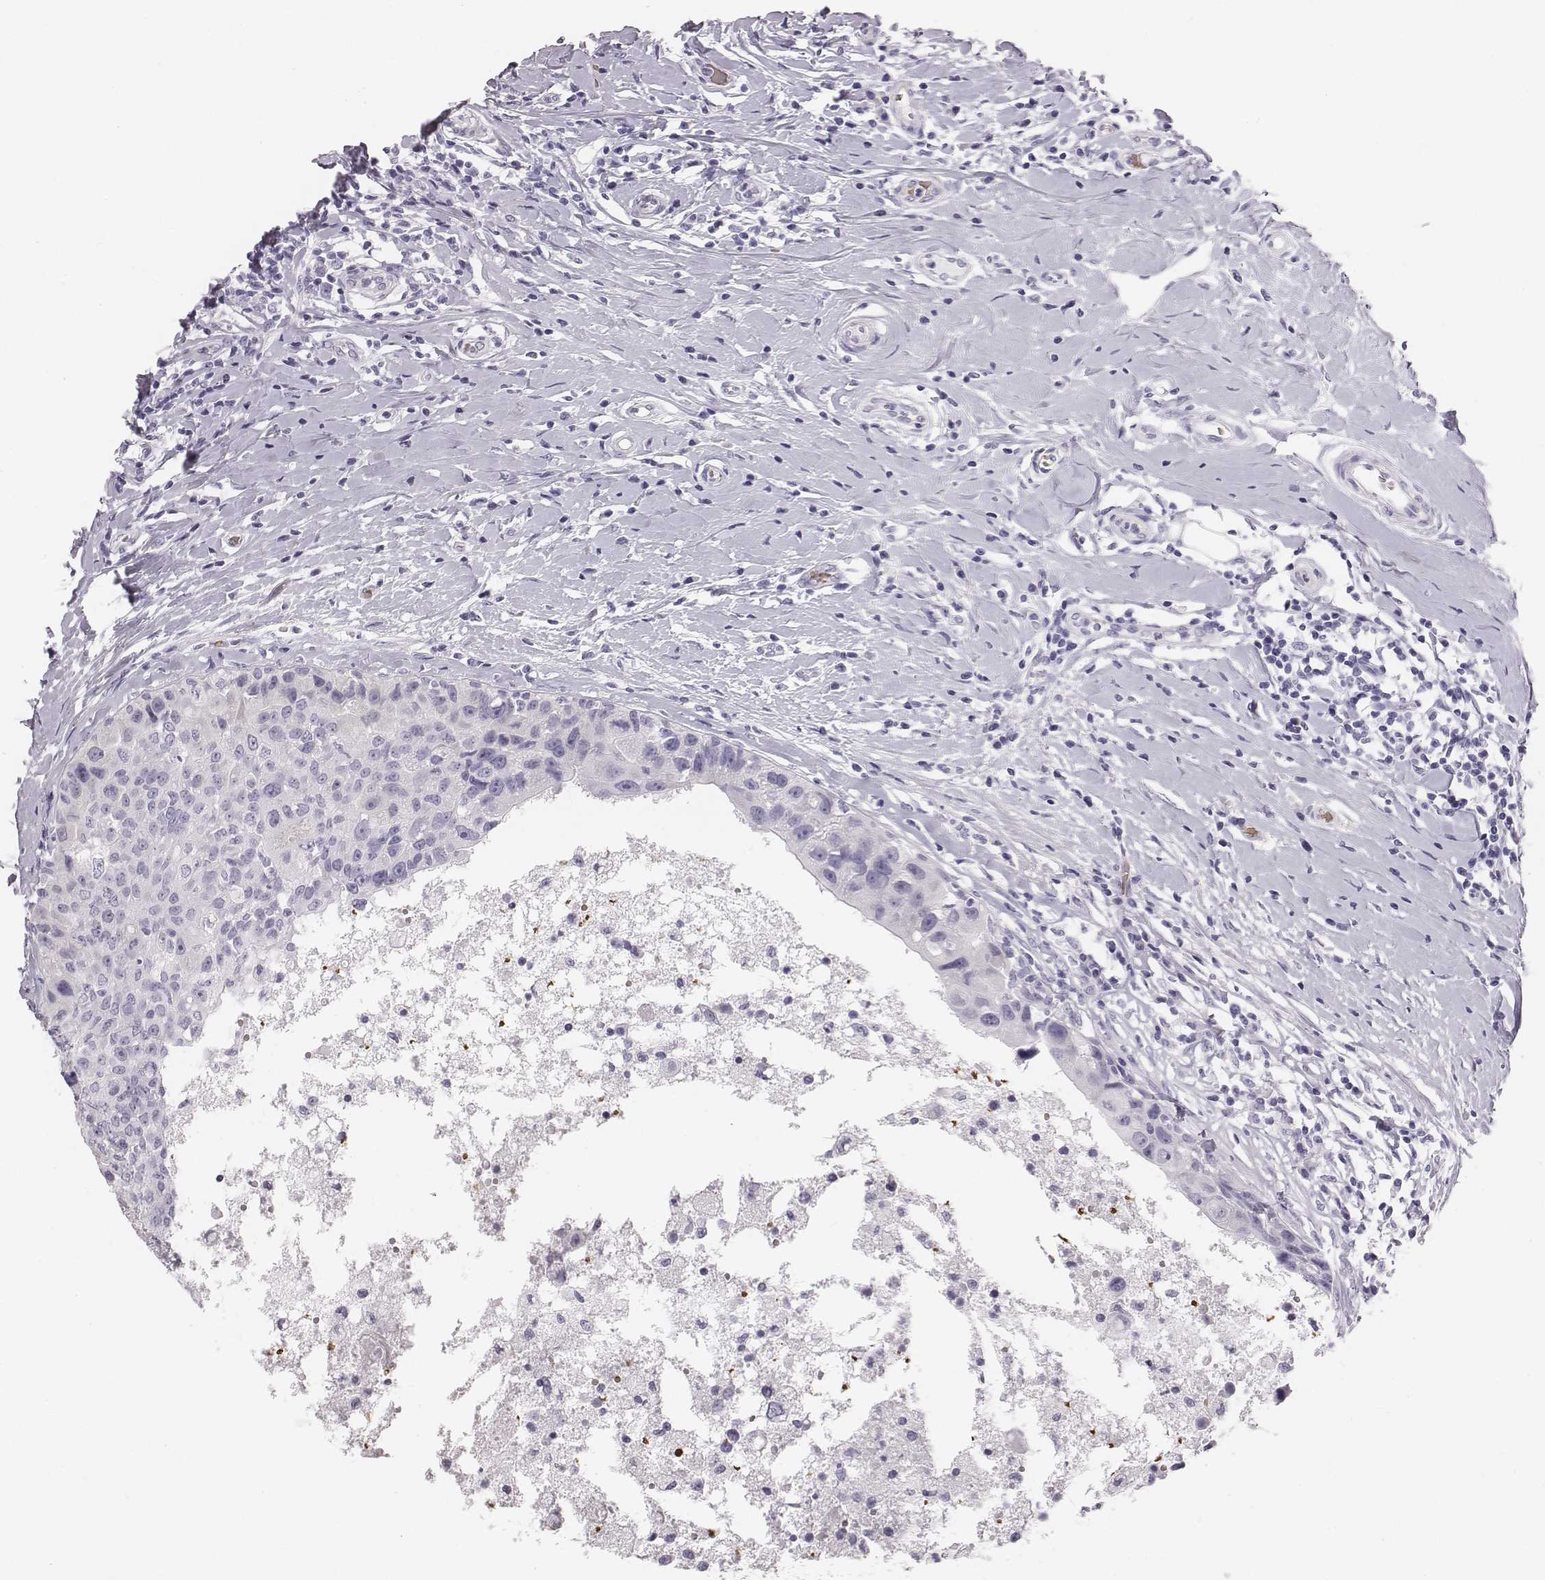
{"staining": {"intensity": "negative", "quantity": "none", "location": "none"}, "tissue": "breast cancer", "cell_type": "Tumor cells", "image_type": "cancer", "snomed": [{"axis": "morphology", "description": "Duct carcinoma"}, {"axis": "topography", "description": "Breast"}], "caption": "Tumor cells are negative for brown protein staining in breast cancer. Nuclei are stained in blue.", "gene": "HBZ", "patient": {"sex": "female", "age": 27}}